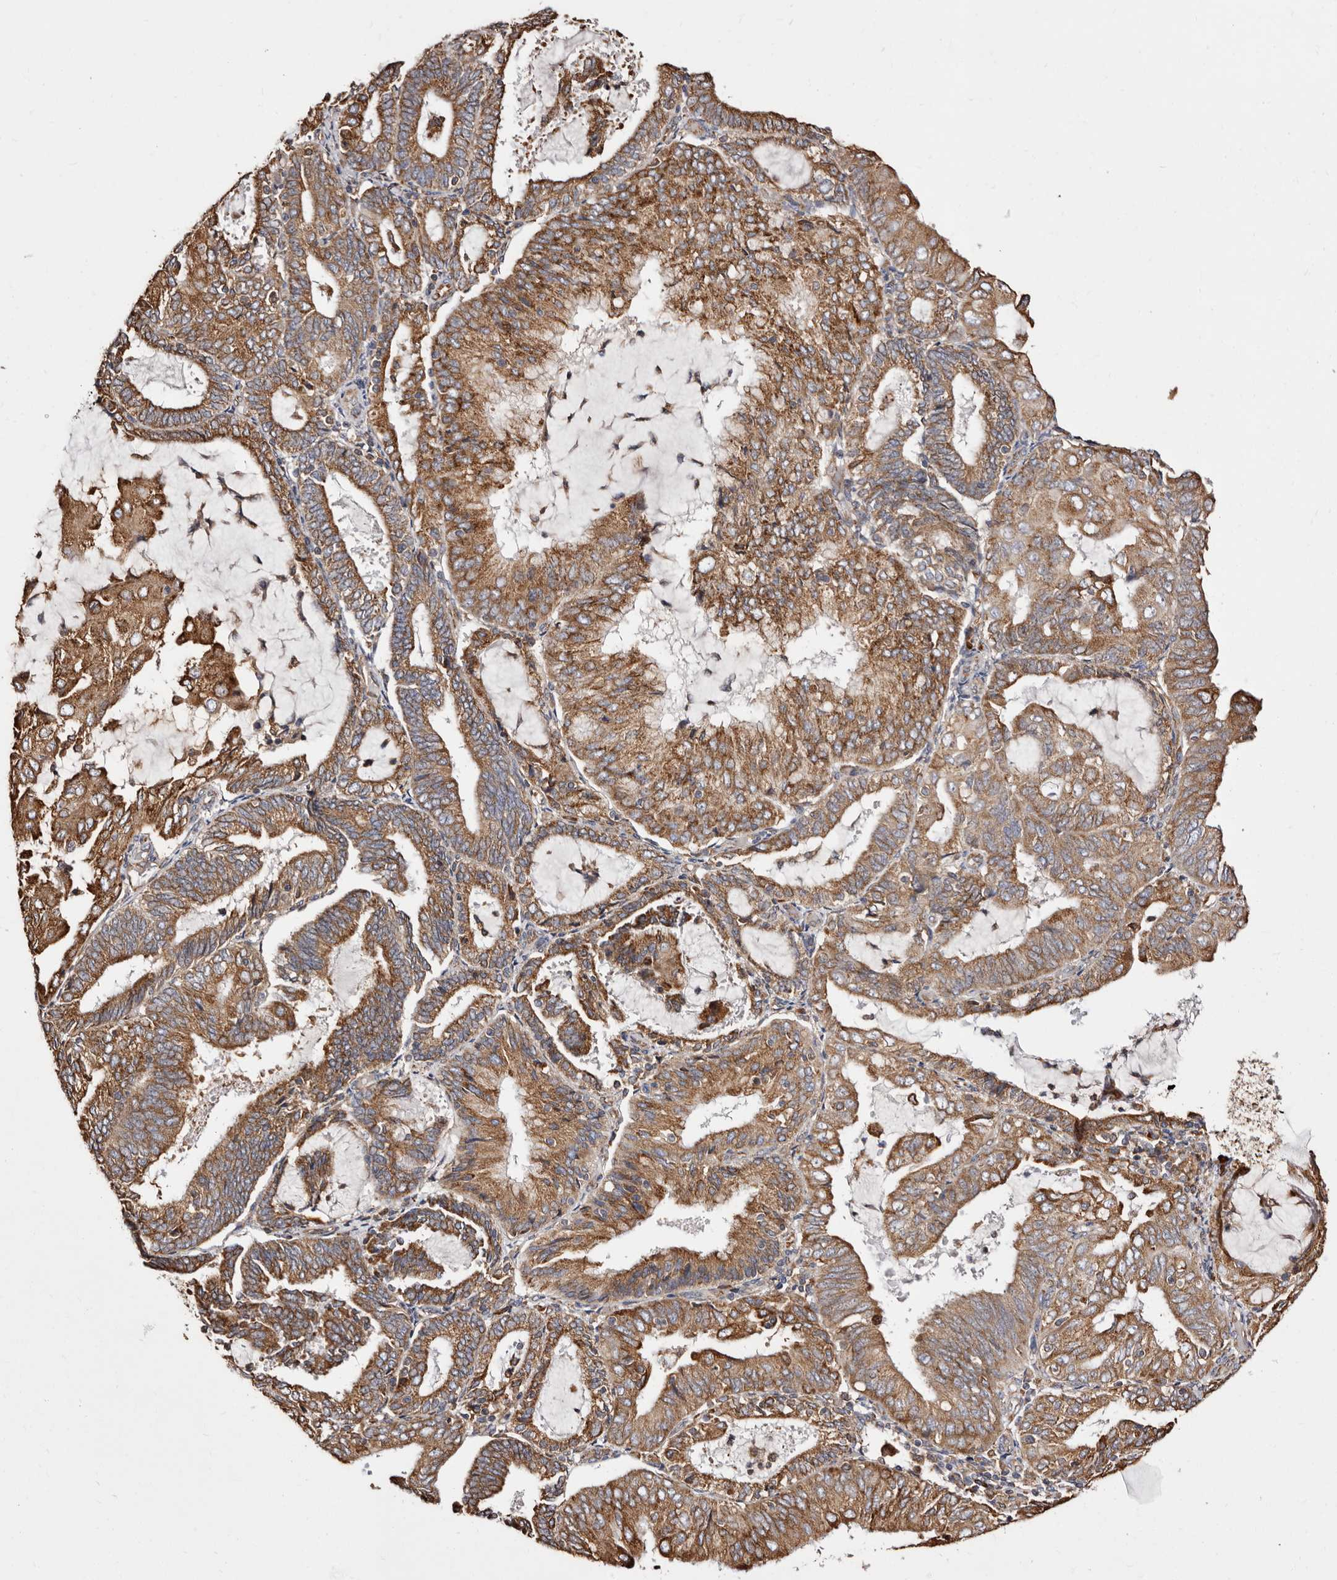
{"staining": {"intensity": "moderate", "quantity": ">75%", "location": "cytoplasmic/membranous"}, "tissue": "endometrial cancer", "cell_type": "Tumor cells", "image_type": "cancer", "snomed": [{"axis": "morphology", "description": "Adenocarcinoma, NOS"}, {"axis": "topography", "description": "Endometrium"}], "caption": "High-magnification brightfield microscopy of endometrial cancer (adenocarcinoma) stained with DAB (brown) and counterstained with hematoxylin (blue). tumor cells exhibit moderate cytoplasmic/membranous expression is seen in approximately>75% of cells.", "gene": "ACBD6", "patient": {"sex": "female", "age": 81}}